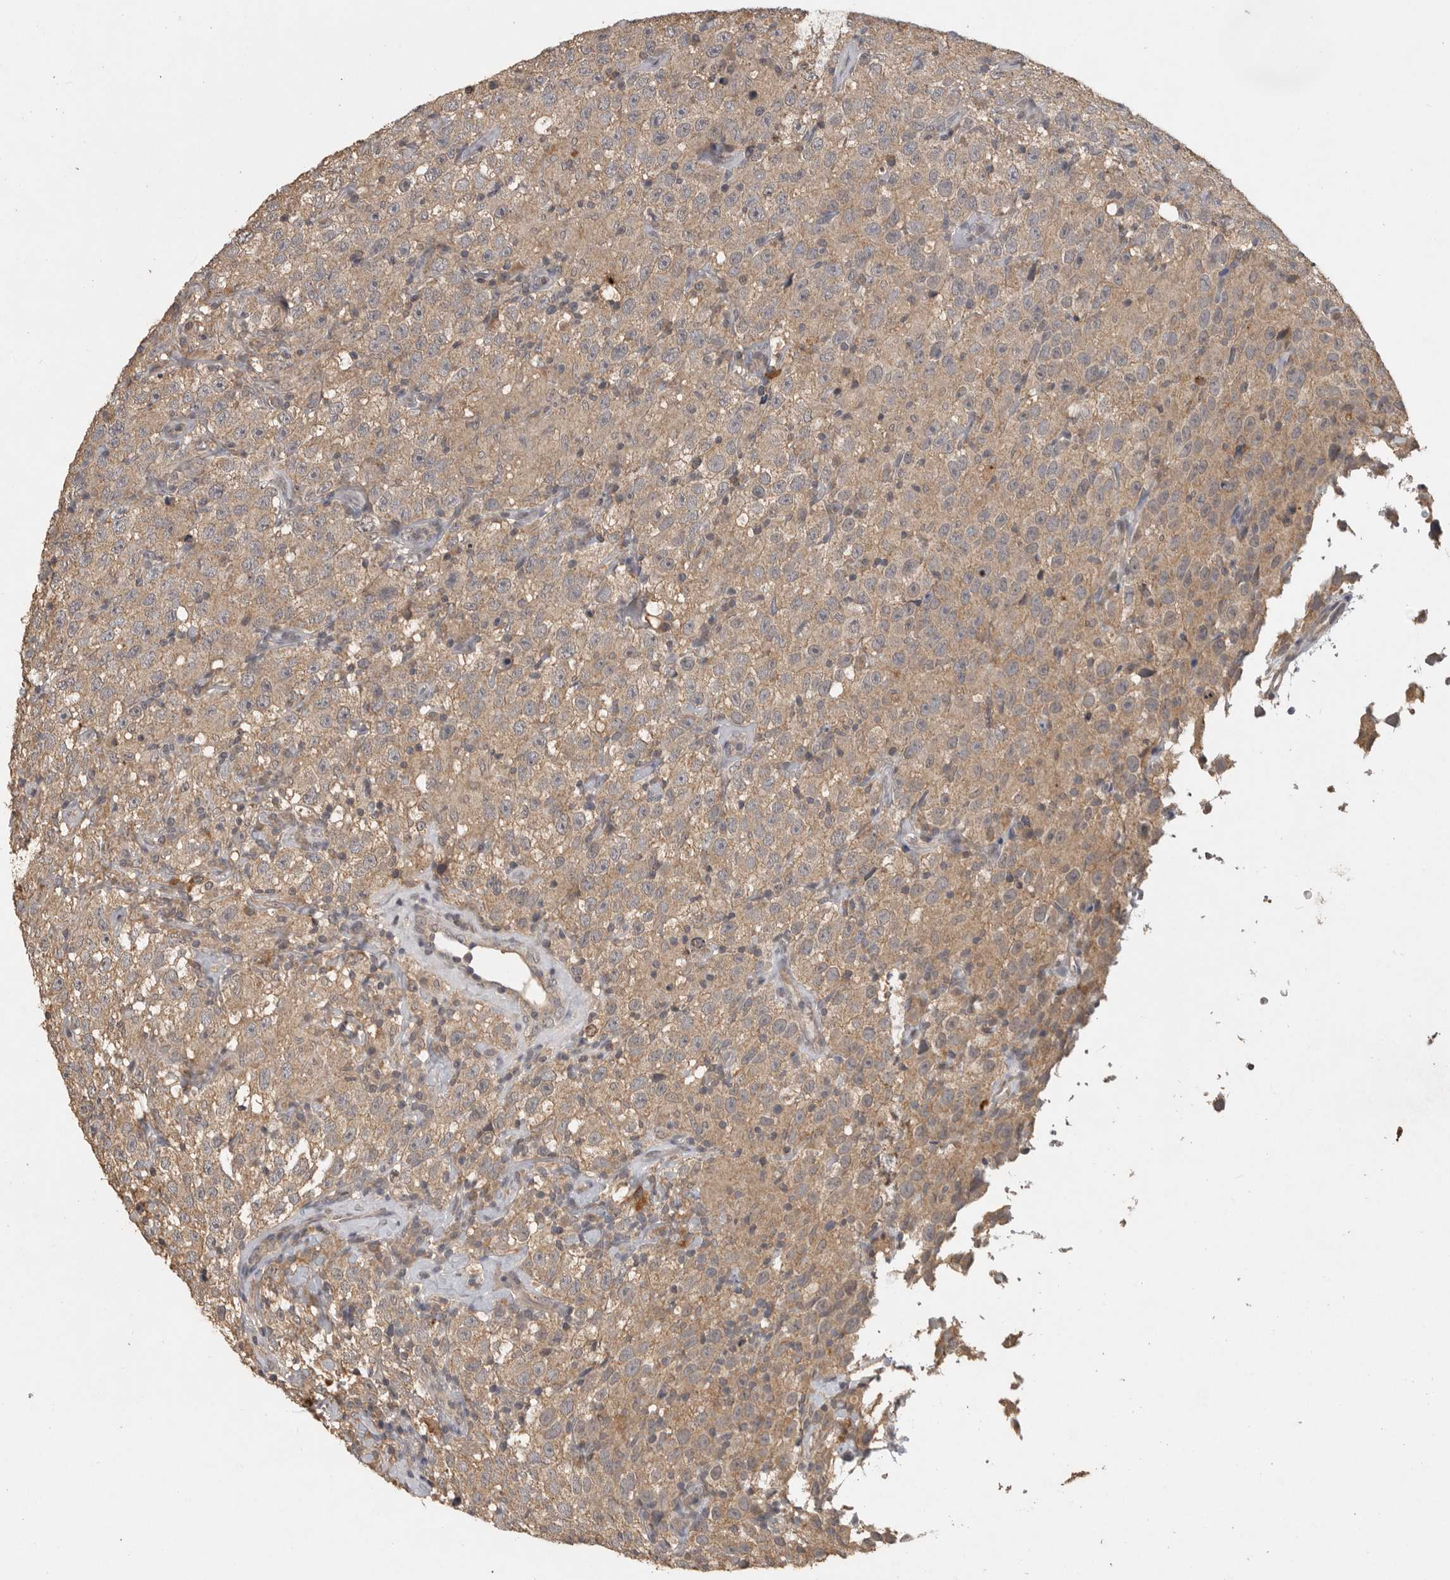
{"staining": {"intensity": "weak", "quantity": ">75%", "location": "cytoplasmic/membranous"}, "tissue": "testis cancer", "cell_type": "Tumor cells", "image_type": "cancer", "snomed": [{"axis": "morphology", "description": "Seminoma, NOS"}, {"axis": "topography", "description": "Testis"}], "caption": "Protein analysis of seminoma (testis) tissue exhibits weak cytoplasmic/membranous positivity in approximately >75% of tumor cells.", "gene": "ADAMTS4", "patient": {"sex": "male", "age": 41}}